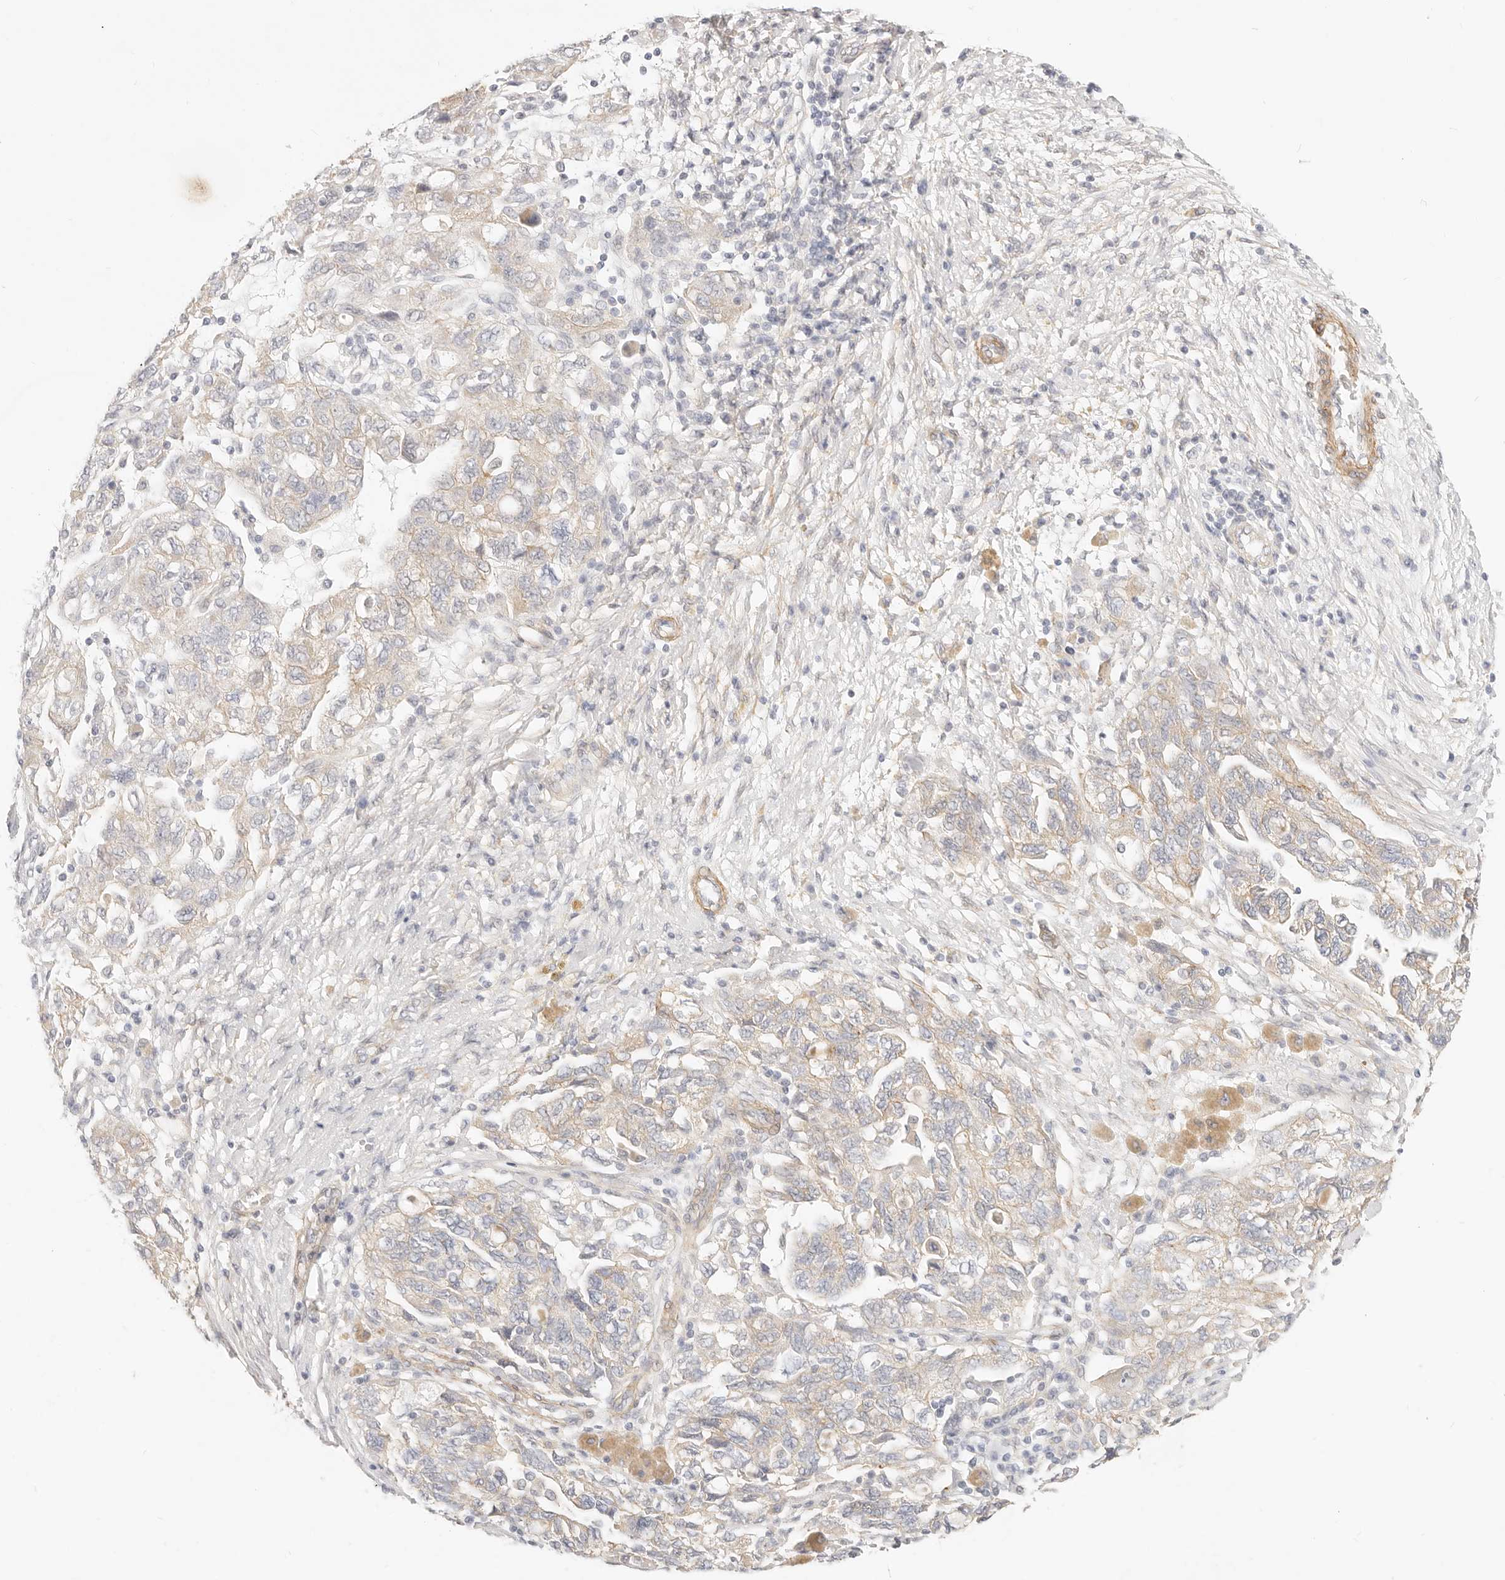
{"staining": {"intensity": "weak", "quantity": "25%-75%", "location": "cytoplasmic/membranous"}, "tissue": "ovarian cancer", "cell_type": "Tumor cells", "image_type": "cancer", "snomed": [{"axis": "morphology", "description": "Carcinoma, NOS"}, {"axis": "morphology", "description": "Cystadenocarcinoma, serous, NOS"}, {"axis": "topography", "description": "Ovary"}], "caption": "An image of serous cystadenocarcinoma (ovarian) stained for a protein exhibits weak cytoplasmic/membranous brown staining in tumor cells. Ihc stains the protein of interest in brown and the nuclei are stained blue.", "gene": "UBXN10", "patient": {"sex": "female", "age": 69}}